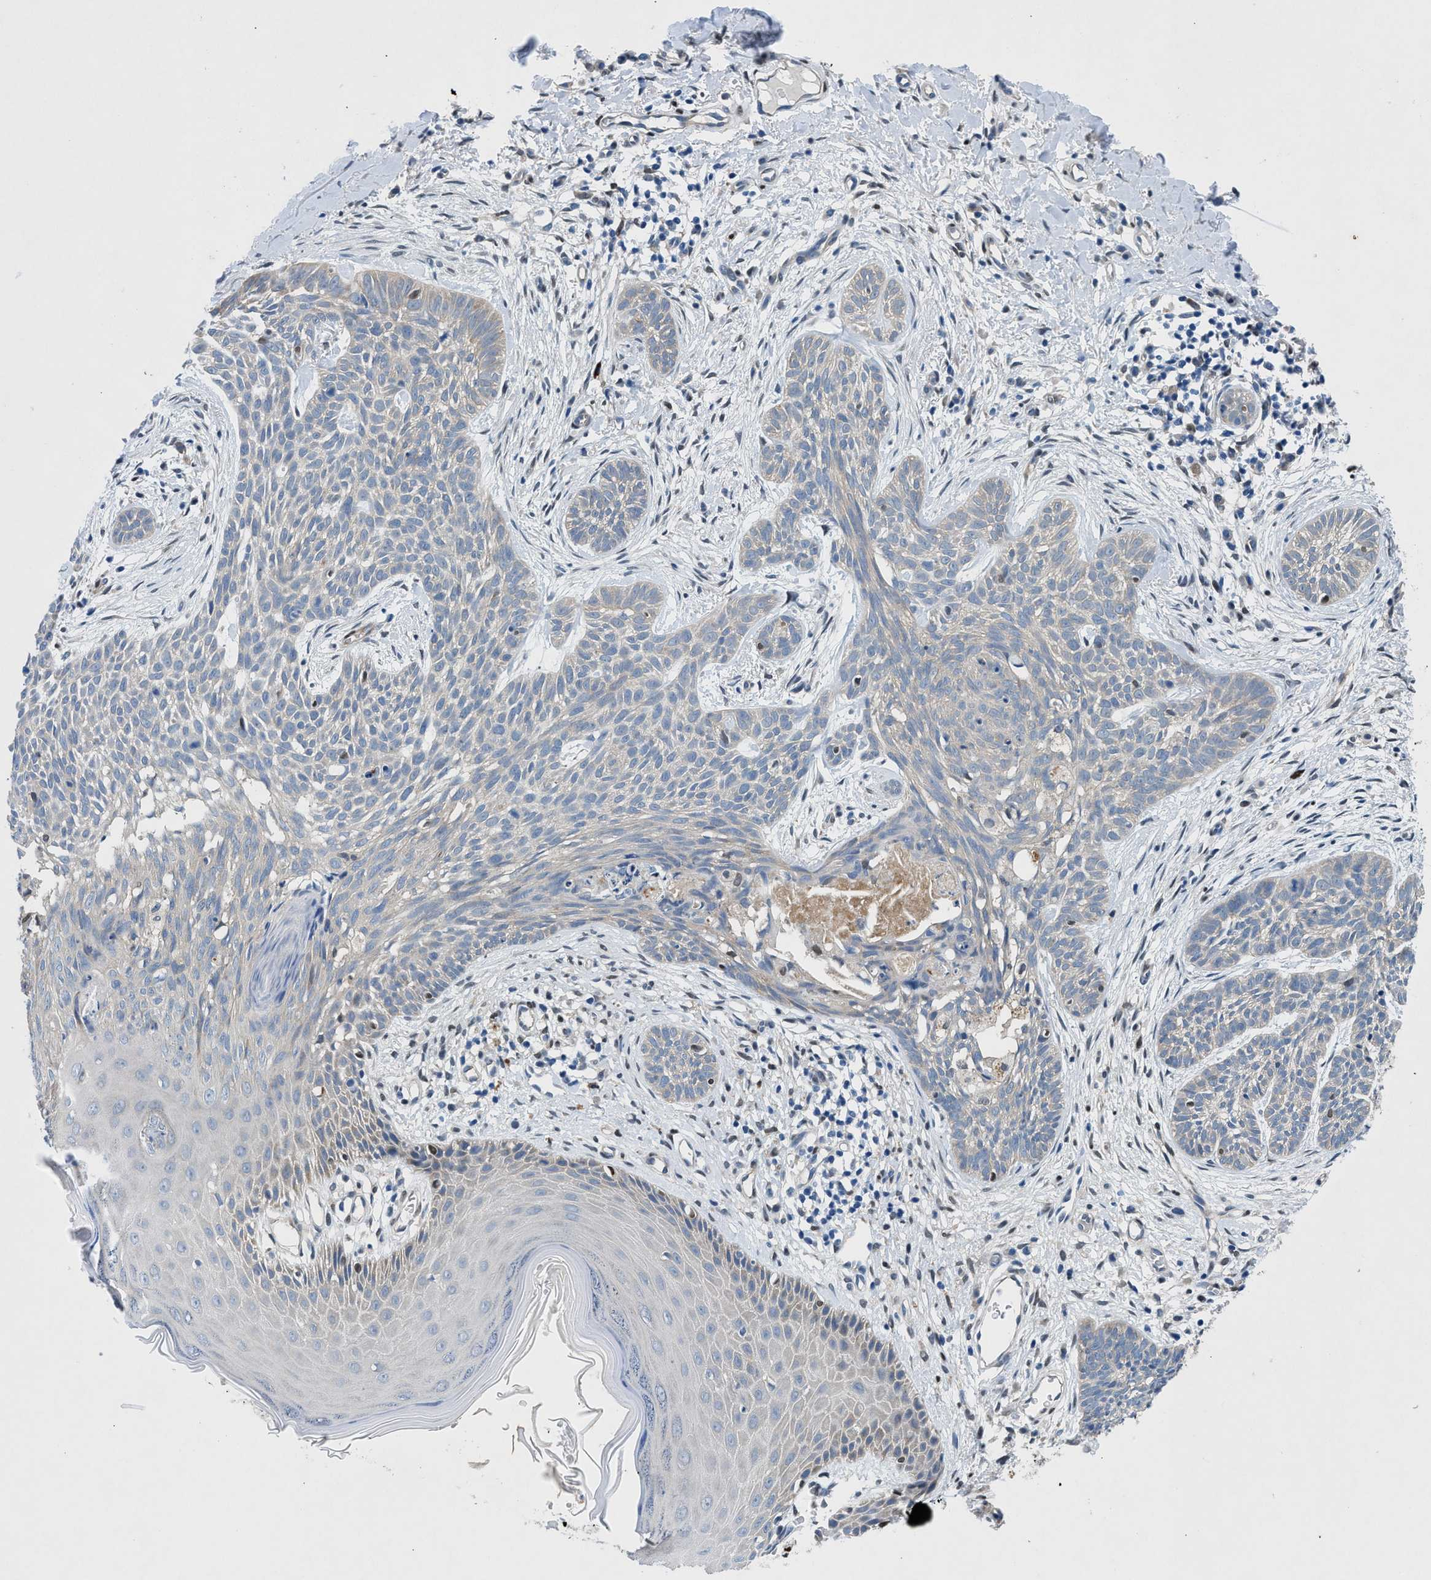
{"staining": {"intensity": "negative", "quantity": "none", "location": "none"}, "tissue": "skin cancer", "cell_type": "Tumor cells", "image_type": "cancer", "snomed": [{"axis": "morphology", "description": "Basal cell carcinoma"}, {"axis": "topography", "description": "Skin"}], "caption": "This is a photomicrograph of immunohistochemistry (IHC) staining of skin cancer (basal cell carcinoma), which shows no positivity in tumor cells.", "gene": "COPS2", "patient": {"sex": "female", "age": 59}}